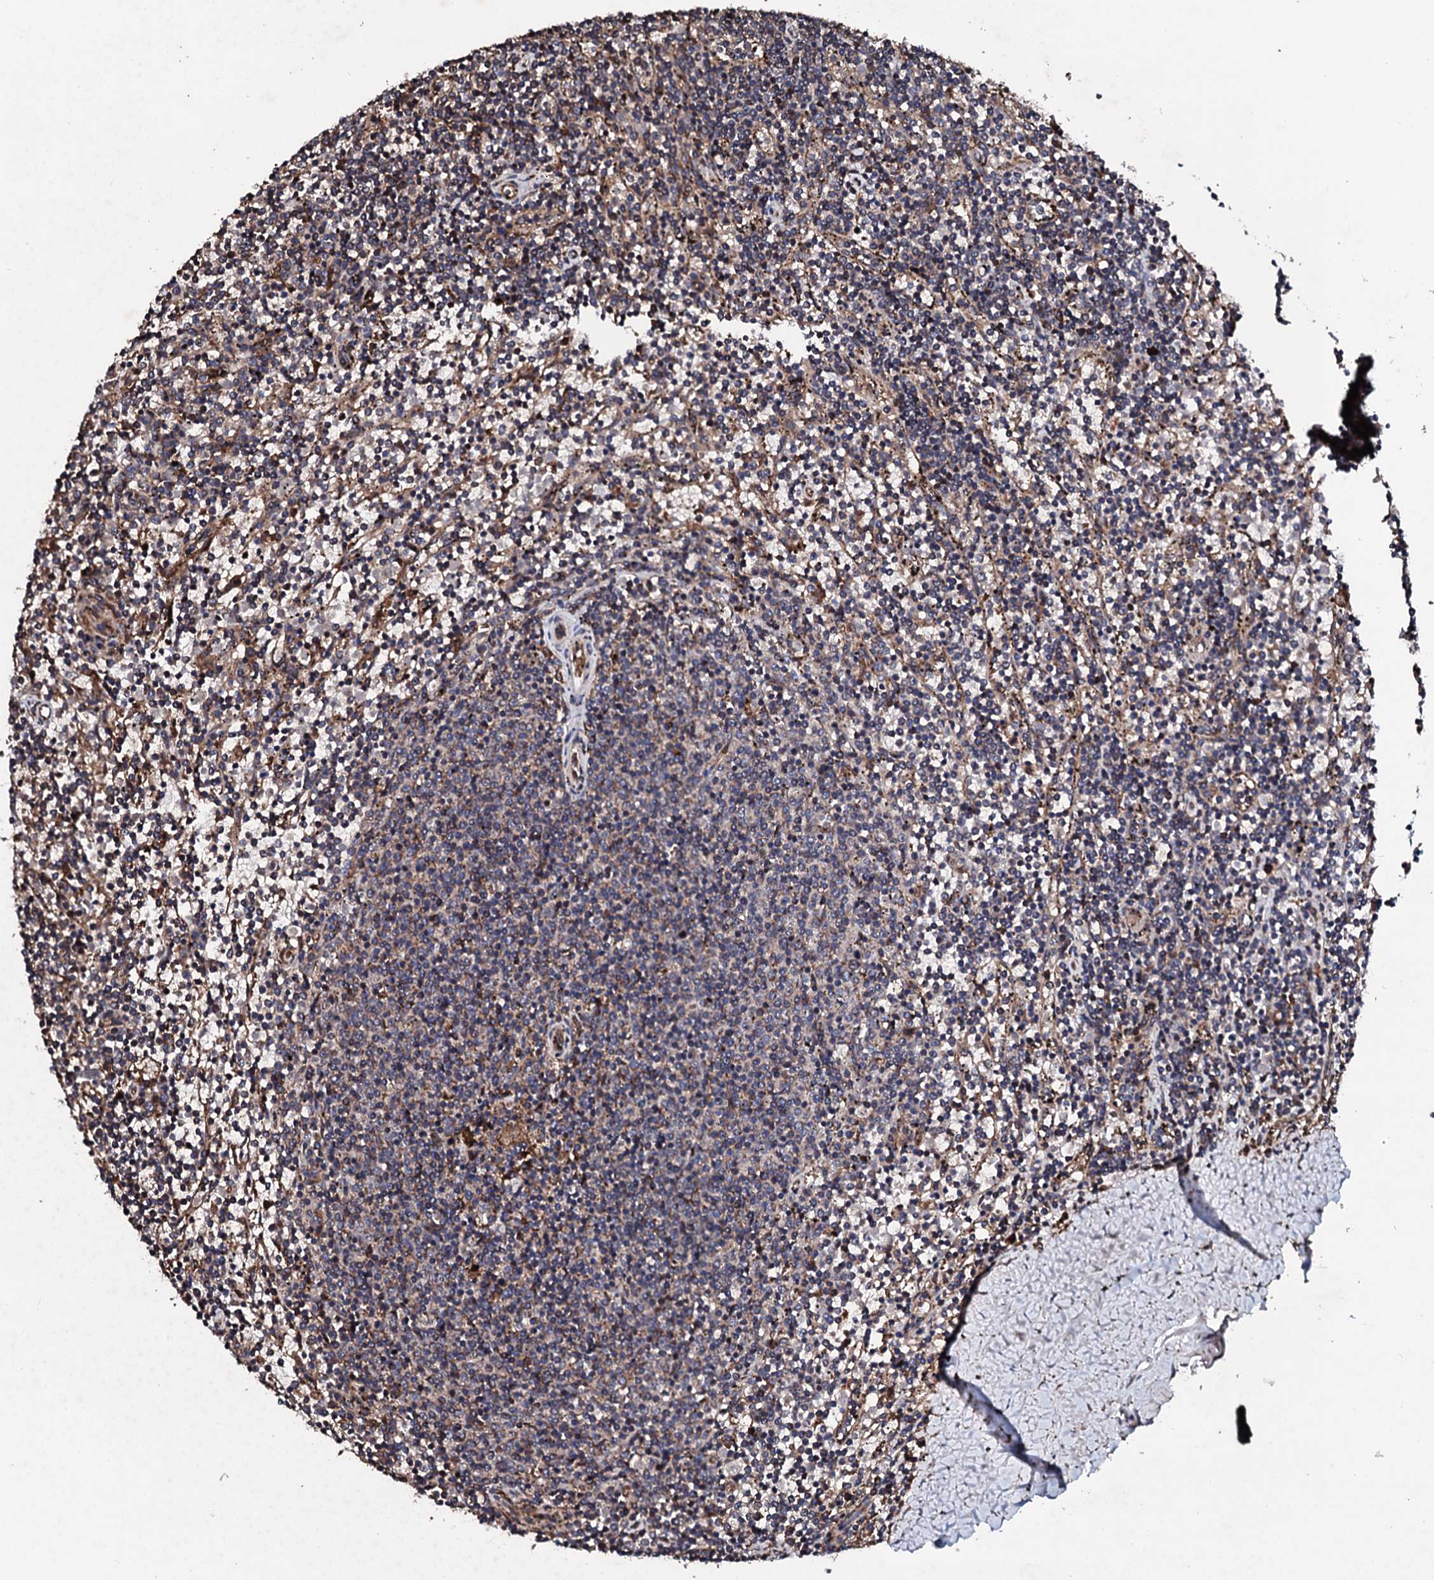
{"staining": {"intensity": "weak", "quantity": "<25%", "location": "cytoplasmic/membranous"}, "tissue": "lymphoma", "cell_type": "Tumor cells", "image_type": "cancer", "snomed": [{"axis": "morphology", "description": "Malignant lymphoma, non-Hodgkin's type, Low grade"}, {"axis": "topography", "description": "Spleen"}], "caption": "Tumor cells are negative for protein expression in human low-grade malignant lymphoma, non-Hodgkin's type.", "gene": "CKAP5", "patient": {"sex": "female", "age": 50}}